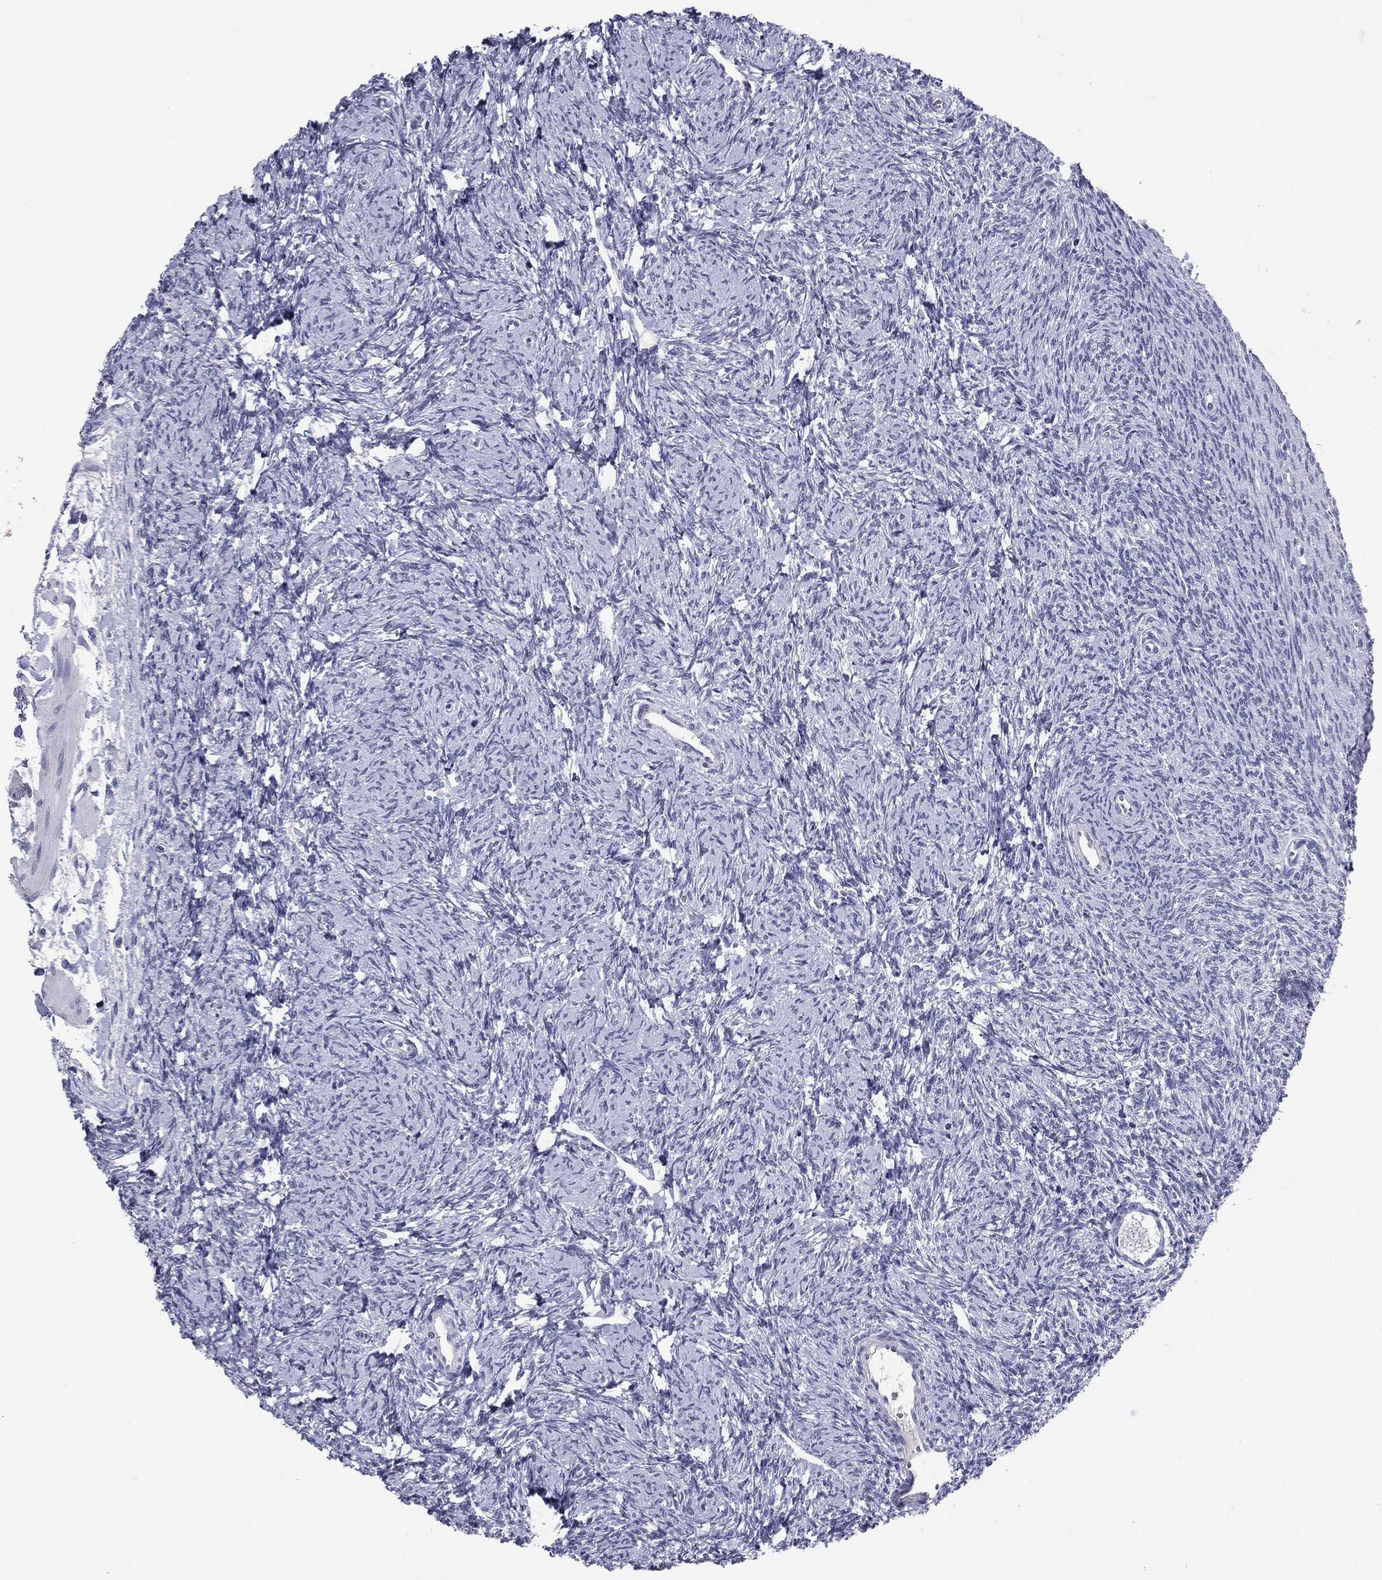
{"staining": {"intensity": "negative", "quantity": "none", "location": "none"}, "tissue": "ovary", "cell_type": "Follicle cells", "image_type": "normal", "snomed": [{"axis": "morphology", "description": "Normal tissue, NOS"}, {"axis": "topography", "description": "Fallopian tube"}, {"axis": "topography", "description": "Ovary"}], "caption": "DAB (3,3'-diaminobenzidine) immunohistochemical staining of benign ovary demonstrates no significant expression in follicle cells.", "gene": "SERPINB4", "patient": {"sex": "female", "age": 33}}